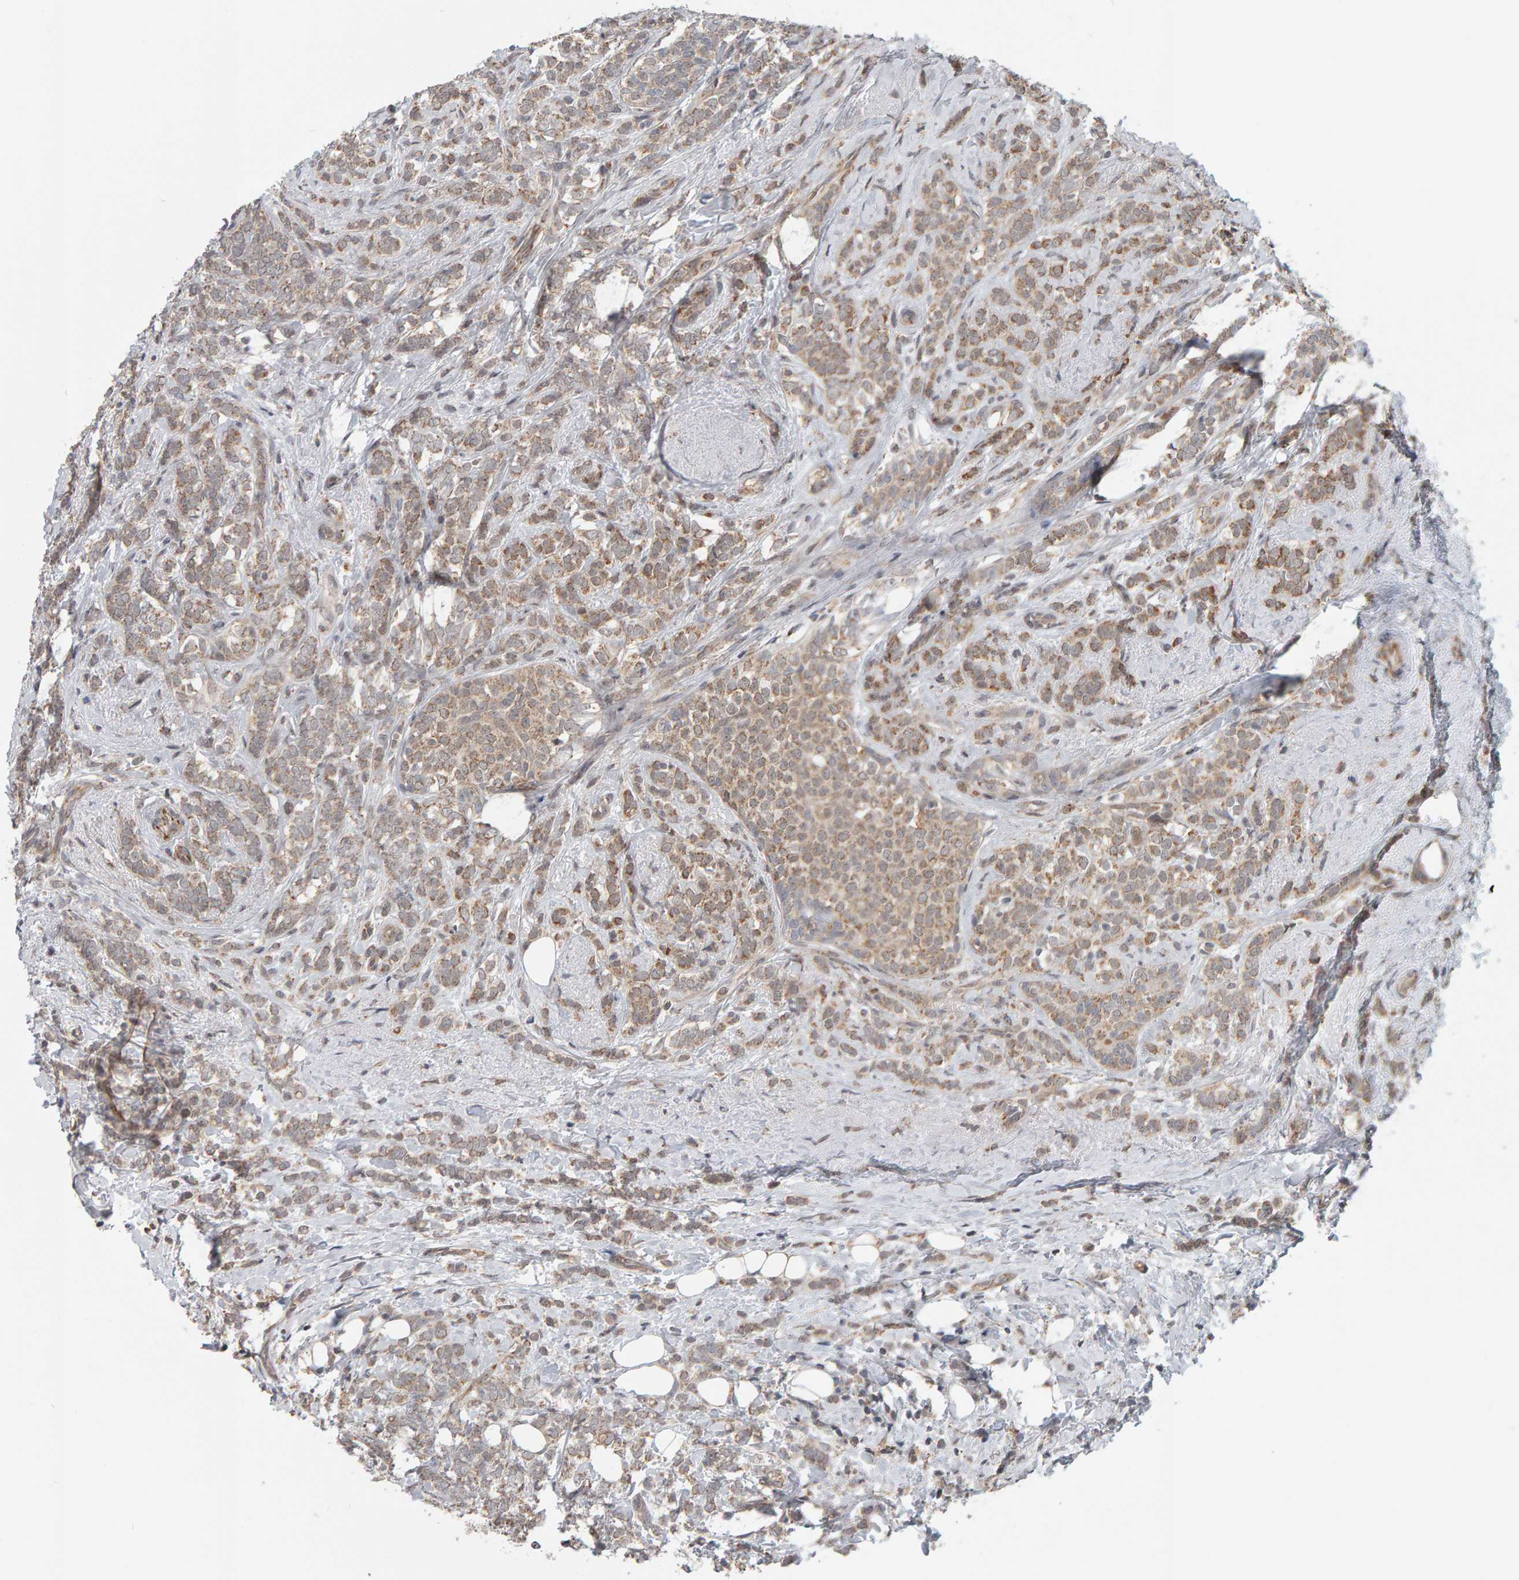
{"staining": {"intensity": "weak", "quantity": ">75%", "location": "cytoplasmic/membranous"}, "tissue": "breast cancer", "cell_type": "Tumor cells", "image_type": "cancer", "snomed": [{"axis": "morphology", "description": "Lobular carcinoma"}, {"axis": "topography", "description": "Breast"}], "caption": "A high-resolution histopathology image shows immunohistochemistry staining of lobular carcinoma (breast), which reveals weak cytoplasmic/membranous staining in about >75% of tumor cells.", "gene": "DAP3", "patient": {"sex": "female", "age": 50}}